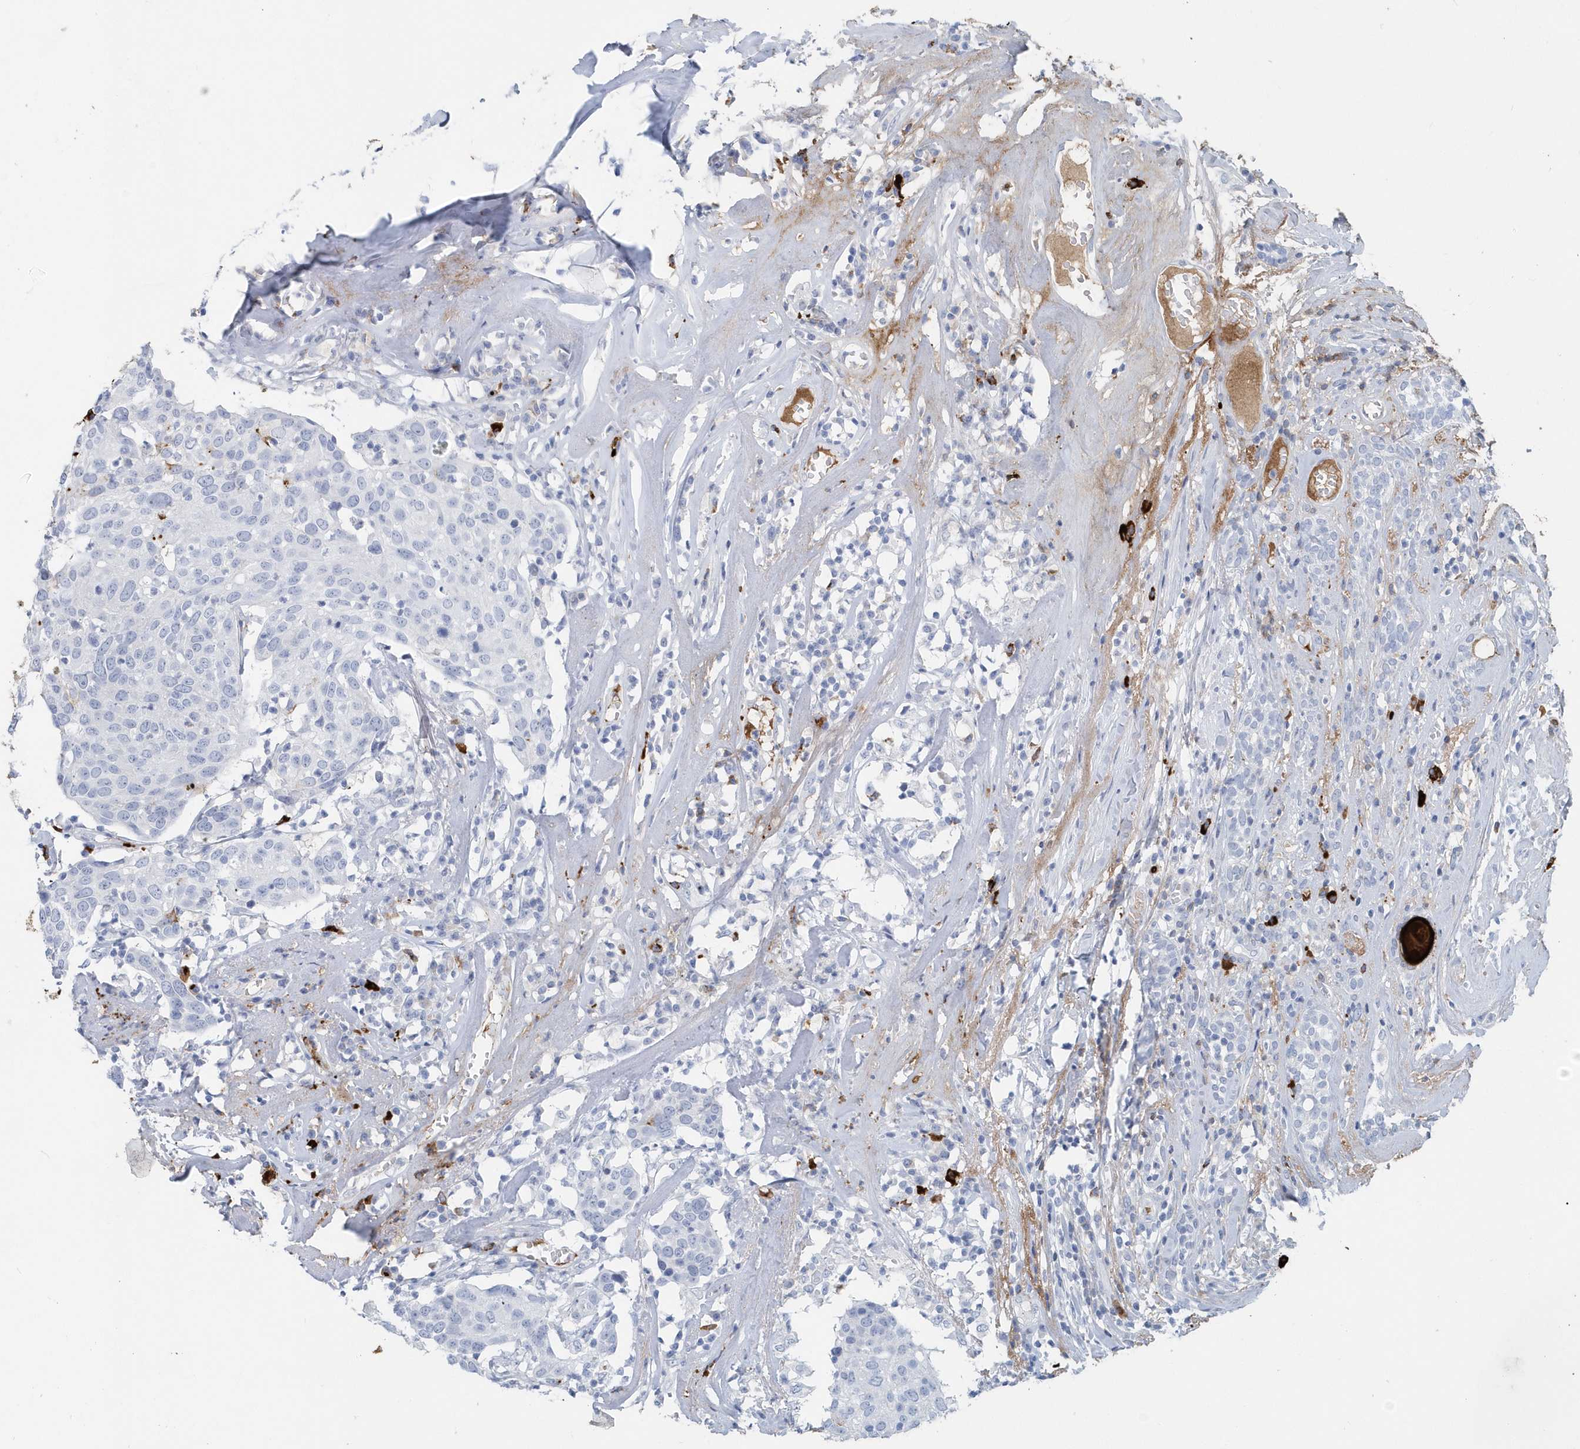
{"staining": {"intensity": "negative", "quantity": "none", "location": "none"}, "tissue": "head and neck cancer", "cell_type": "Tumor cells", "image_type": "cancer", "snomed": [{"axis": "morphology", "description": "Adenocarcinoma, NOS"}, {"axis": "topography", "description": "Salivary gland"}, {"axis": "topography", "description": "Head-Neck"}], "caption": "Adenocarcinoma (head and neck) was stained to show a protein in brown. There is no significant positivity in tumor cells.", "gene": "JCHAIN", "patient": {"sex": "female", "age": 65}}